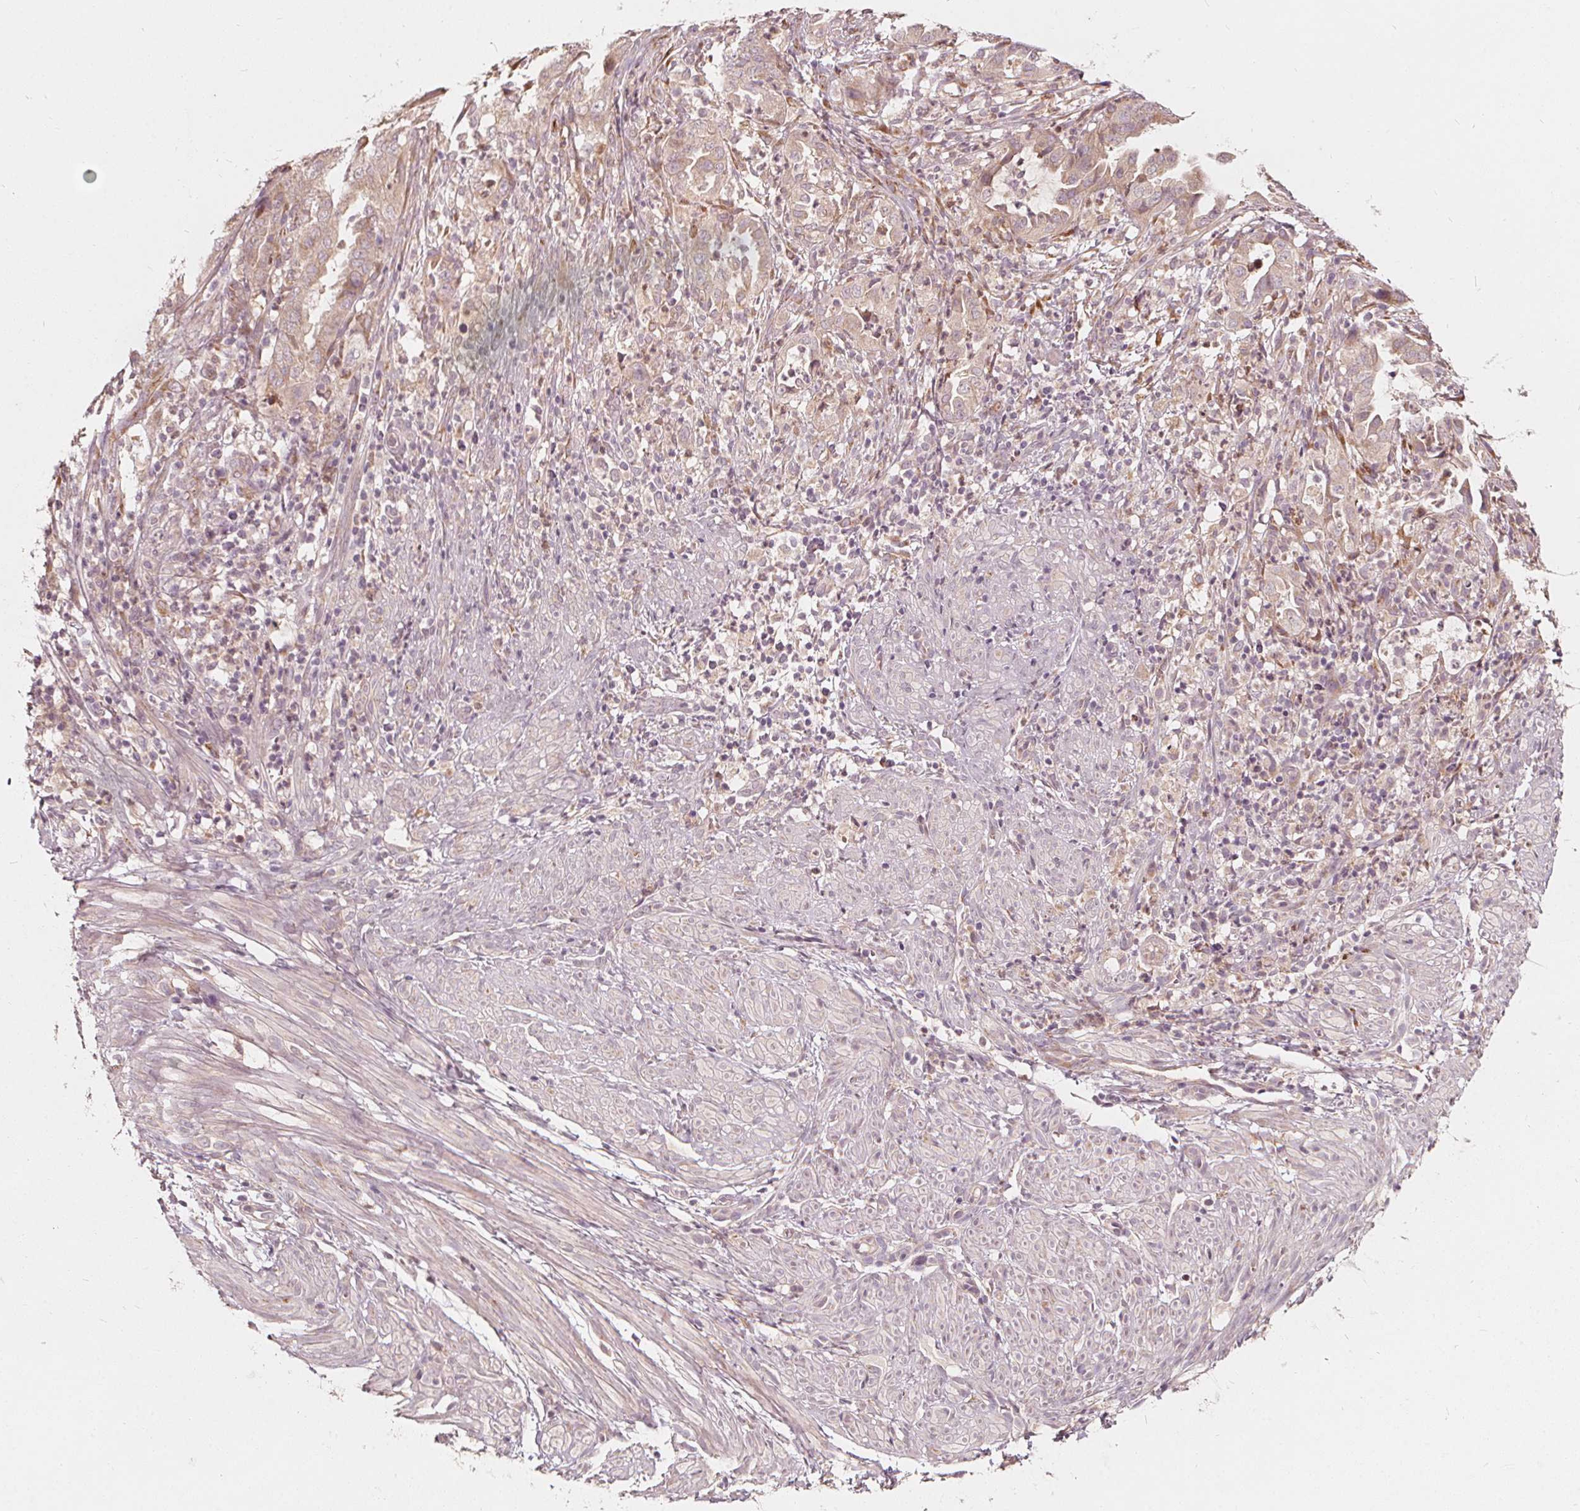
{"staining": {"intensity": "weak", "quantity": "25%-75%", "location": "cytoplasmic/membranous"}, "tissue": "endometrial cancer", "cell_type": "Tumor cells", "image_type": "cancer", "snomed": [{"axis": "morphology", "description": "Adenocarcinoma, NOS"}, {"axis": "topography", "description": "Endometrium"}], "caption": "This is a micrograph of IHC staining of endometrial cancer (adenocarcinoma), which shows weak positivity in the cytoplasmic/membranous of tumor cells.", "gene": "NPC1L1", "patient": {"sex": "female", "age": 51}}